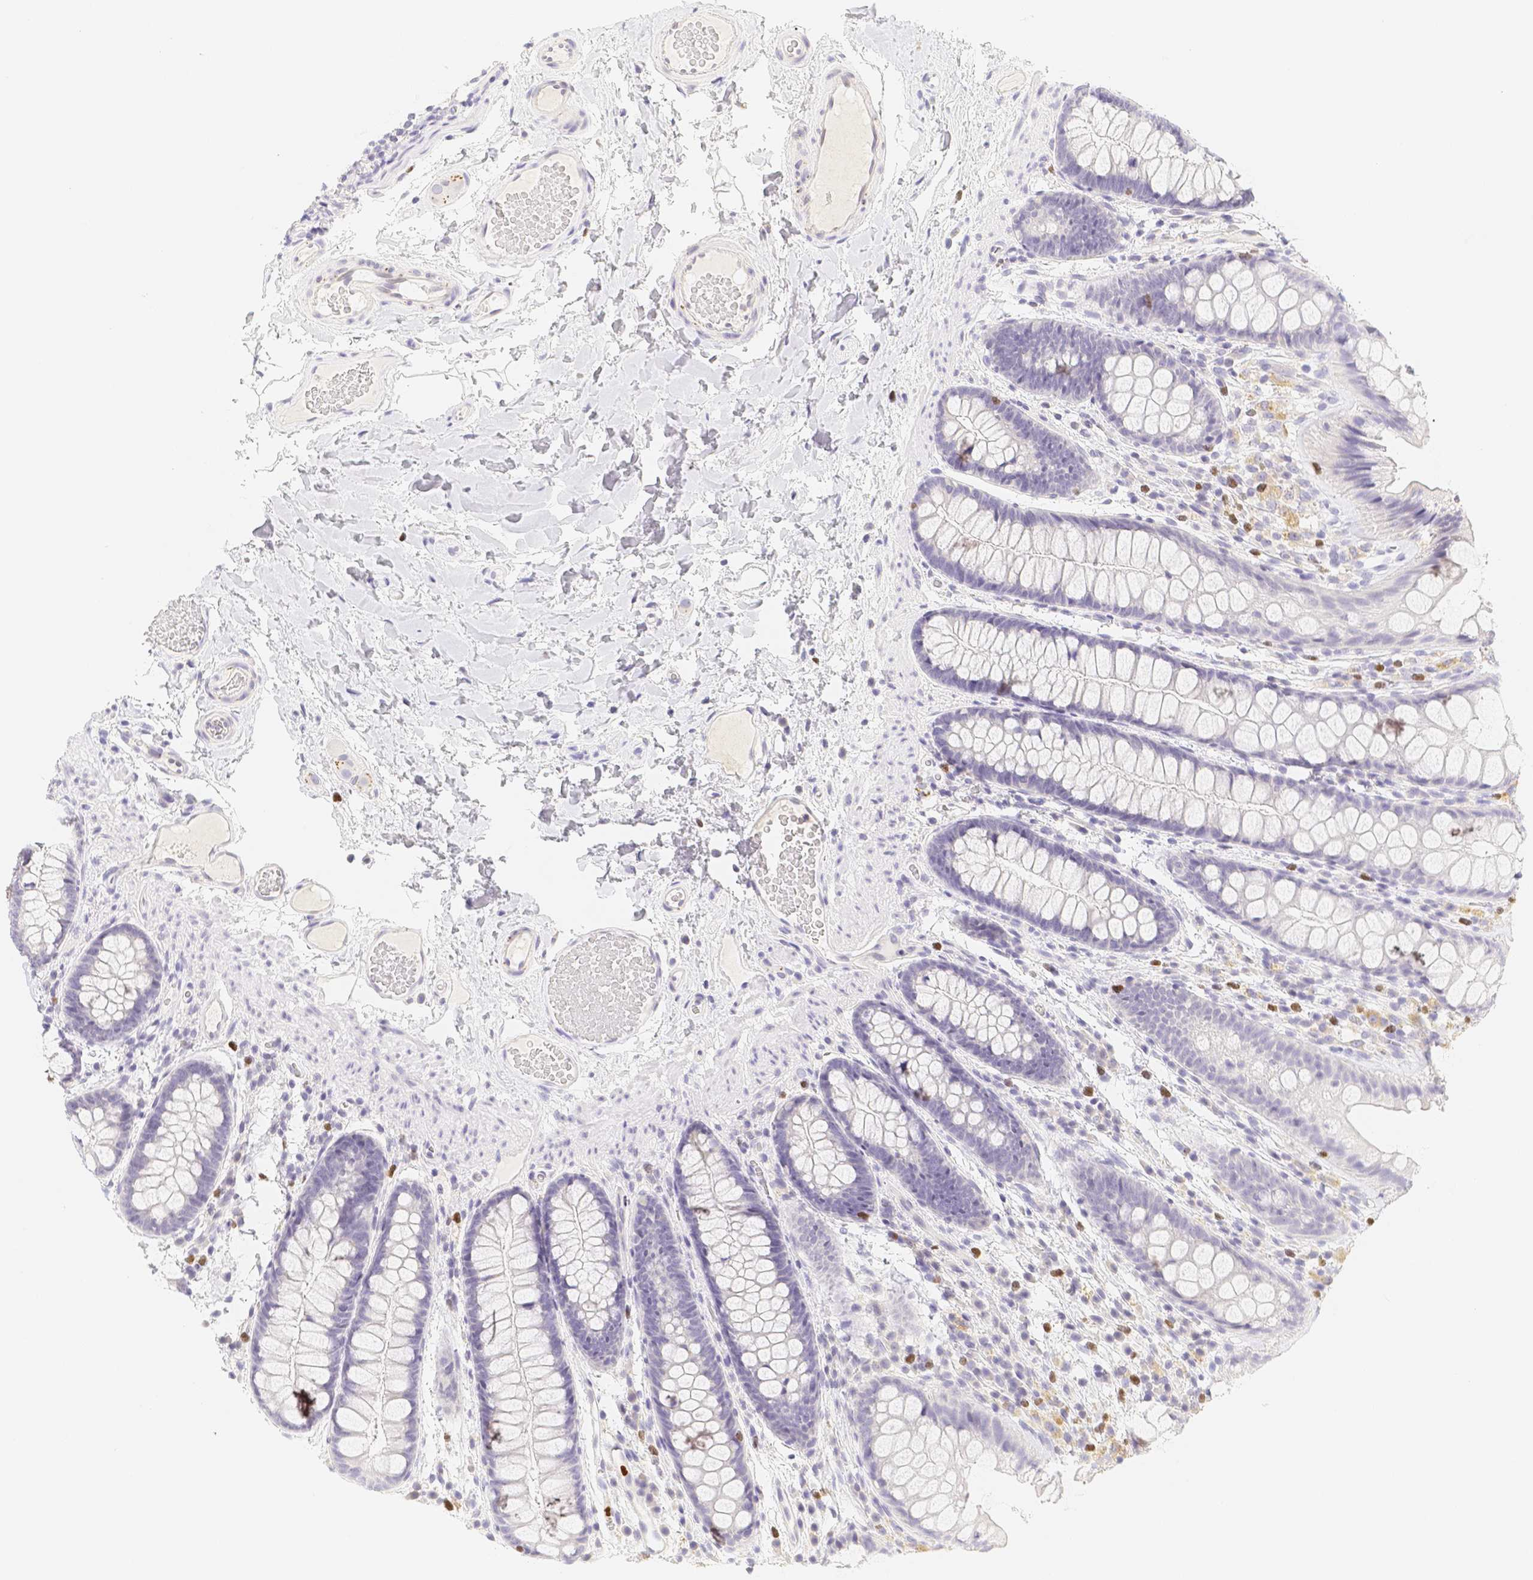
{"staining": {"intensity": "negative", "quantity": "none", "location": "none"}, "tissue": "colon", "cell_type": "Endothelial cells", "image_type": "normal", "snomed": [{"axis": "morphology", "description": "Normal tissue, NOS"}, {"axis": "topography", "description": "Colon"}], "caption": "This is a histopathology image of immunohistochemistry (IHC) staining of benign colon, which shows no positivity in endothelial cells.", "gene": "PADI4", "patient": {"sex": "female", "age": 56}}